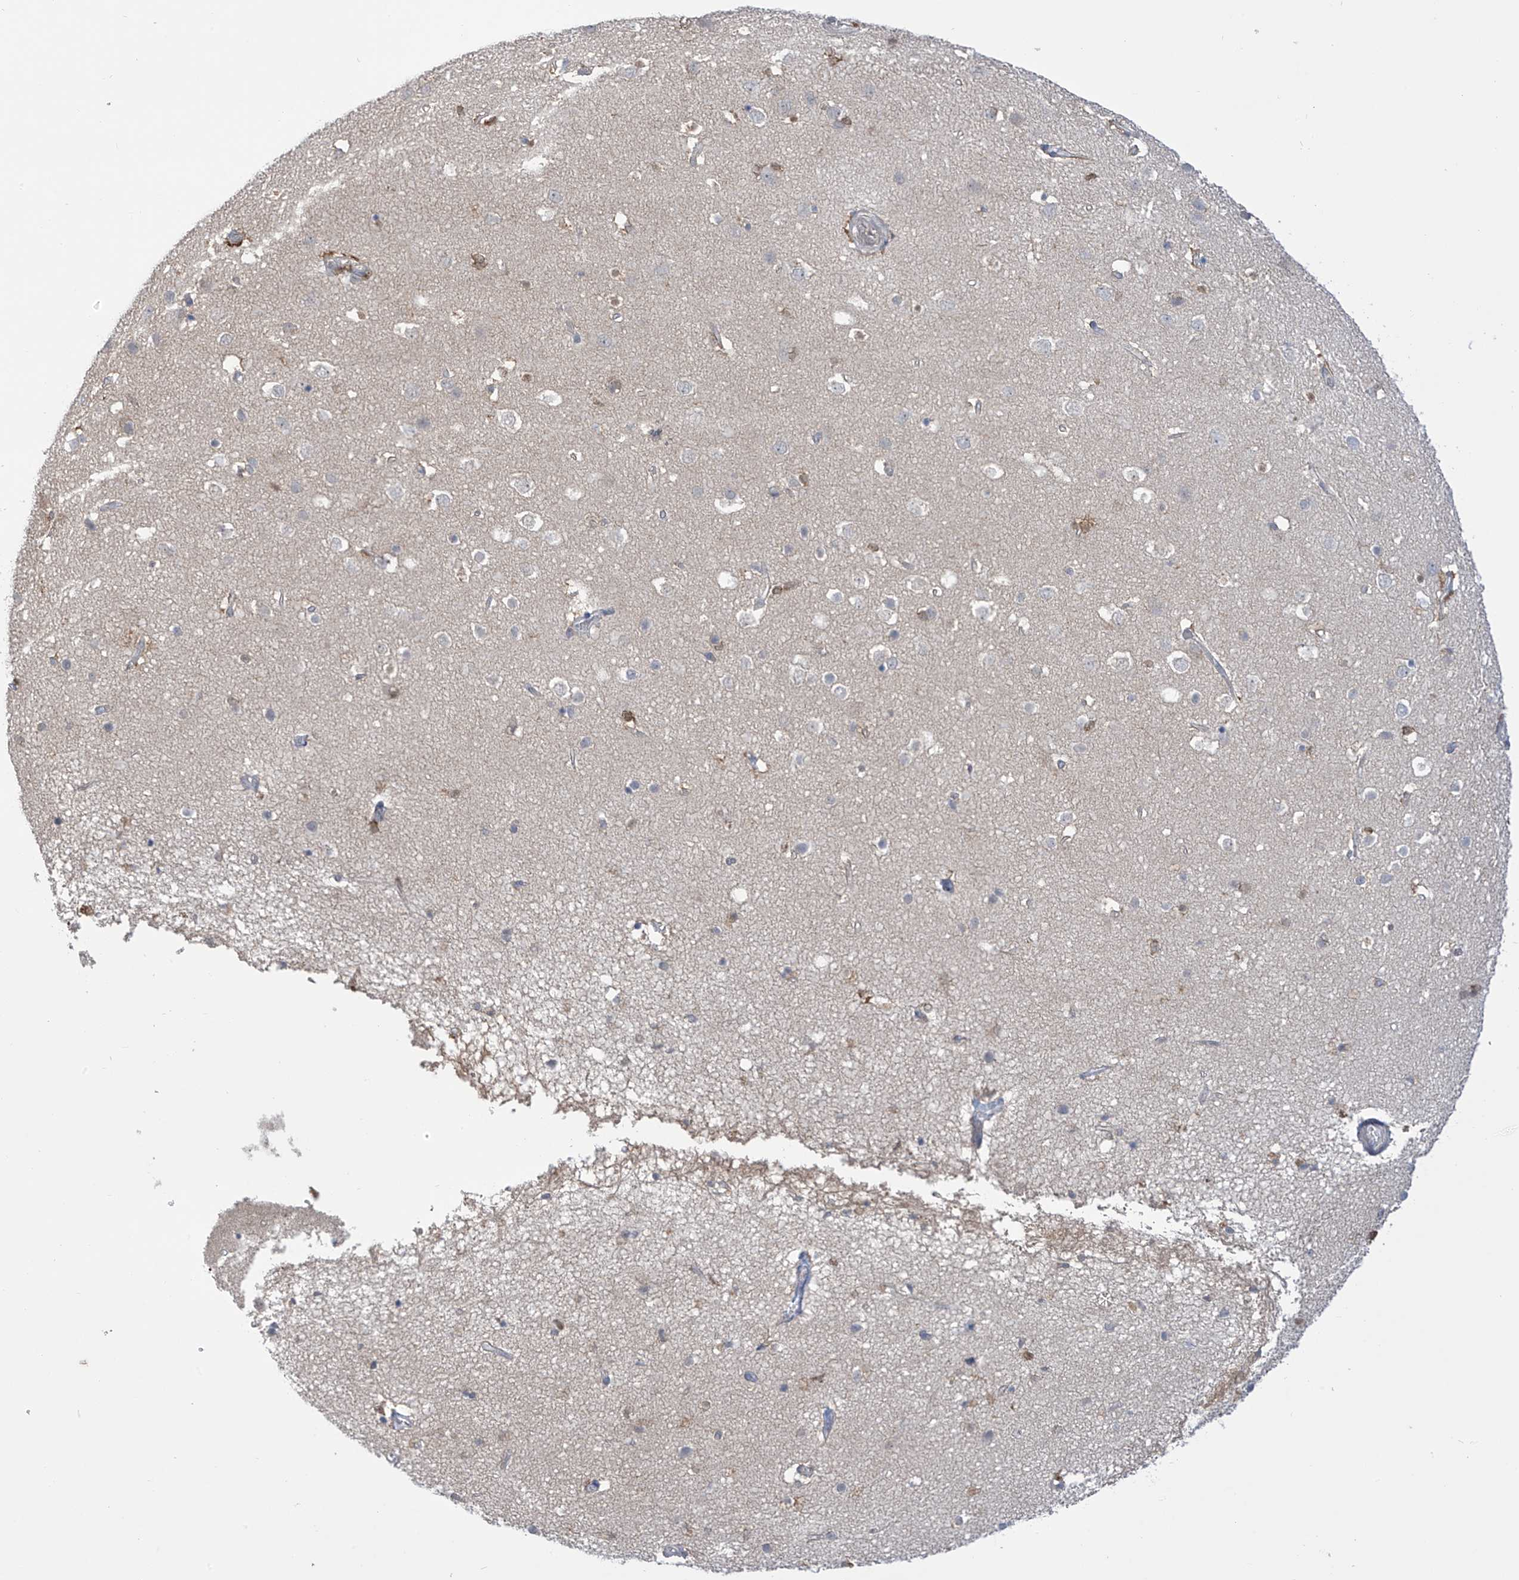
{"staining": {"intensity": "moderate", "quantity": "<25%", "location": "cytoplasmic/membranous"}, "tissue": "cerebral cortex", "cell_type": "Endothelial cells", "image_type": "normal", "snomed": [{"axis": "morphology", "description": "Normal tissue, NOS"}, {"axis": "topography", "description": "Cerebral cortex"}], "caption": "Cerebral cortex stained for a protein (brown) demonstrates moderate cytoplasmic/membranous positive expression in about <25% of endothelial cells.", "gene": "IDH1", "patient": {"sex": "male", "age": 54}}